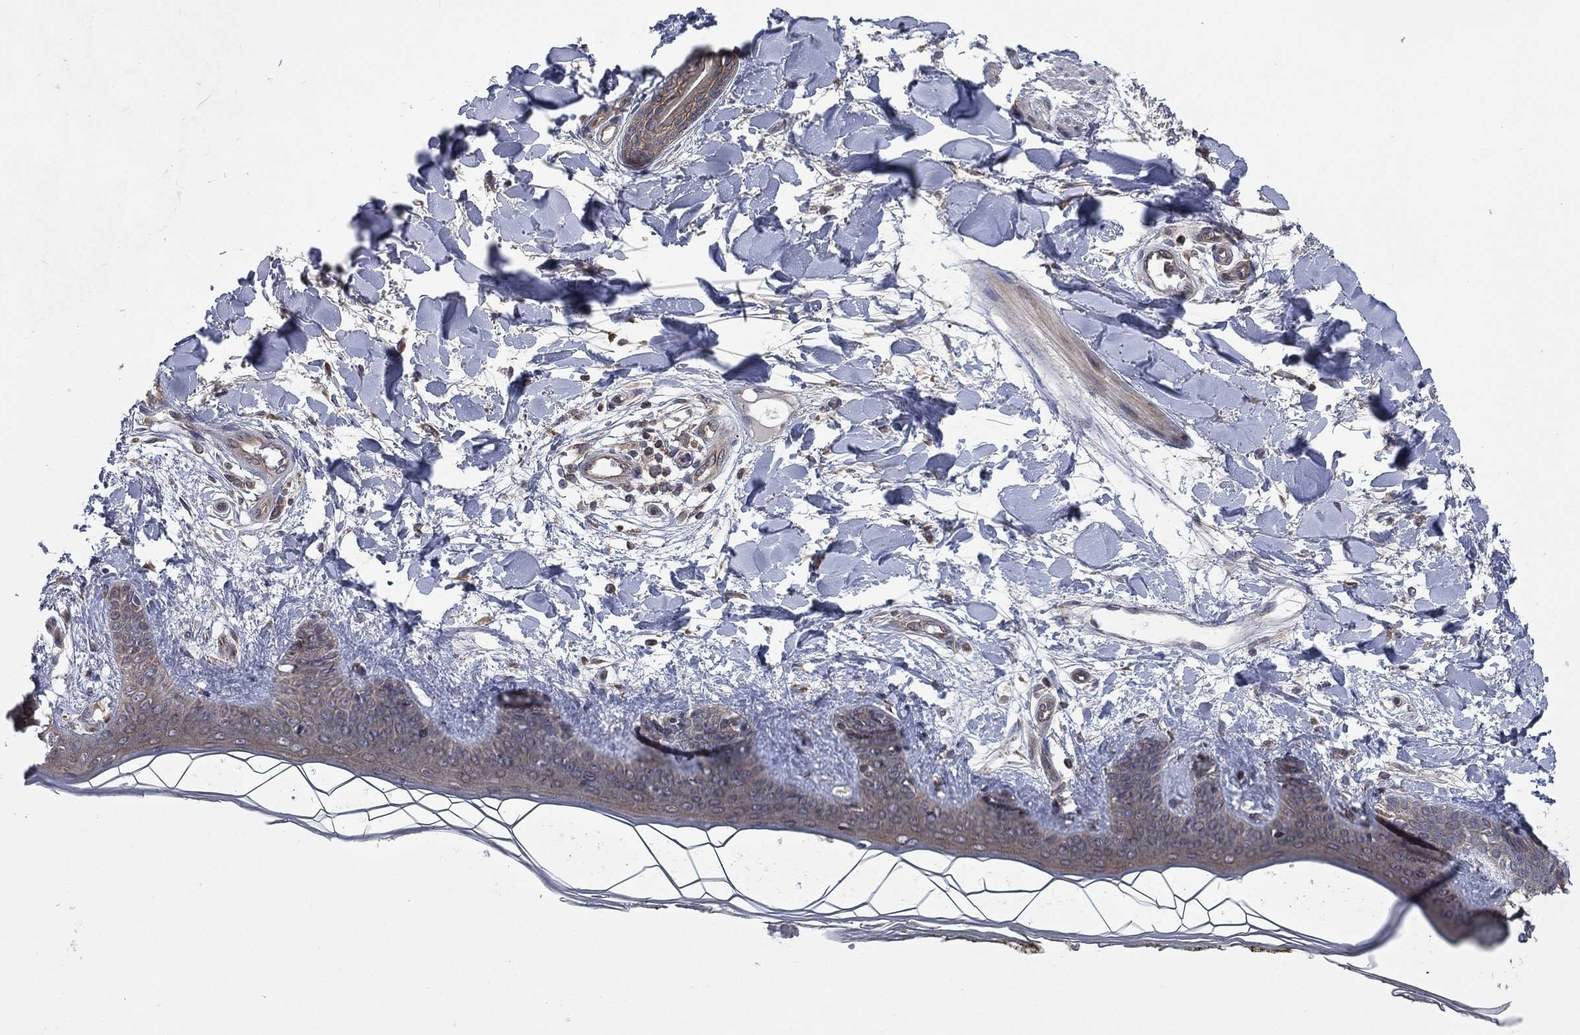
{"staining": {"intensity": "negative", "quantity": "none", "location": "none"}, "tissue": "skin", "cell_type": "Fibroblasts", "image_type": "normal", "snomed": [{"axis": "morphology", "description": "Normal tissue, NOS"}, {"axis": "morphology", "description": "Malignant melanoma, NOS"}, {"axis": "topography", "description": "Skin"}], "caption": "This is a micrograph of immunohistochemistry staining of benign skin, which shows no staining in fibroblasts. (Stains: DAB IHC with hematoxylin counter stain, Microscopy: brightfield microscopy at high magnification).", "gene": "C2orf76", "patient": {"sex": "female", "age": 34}}